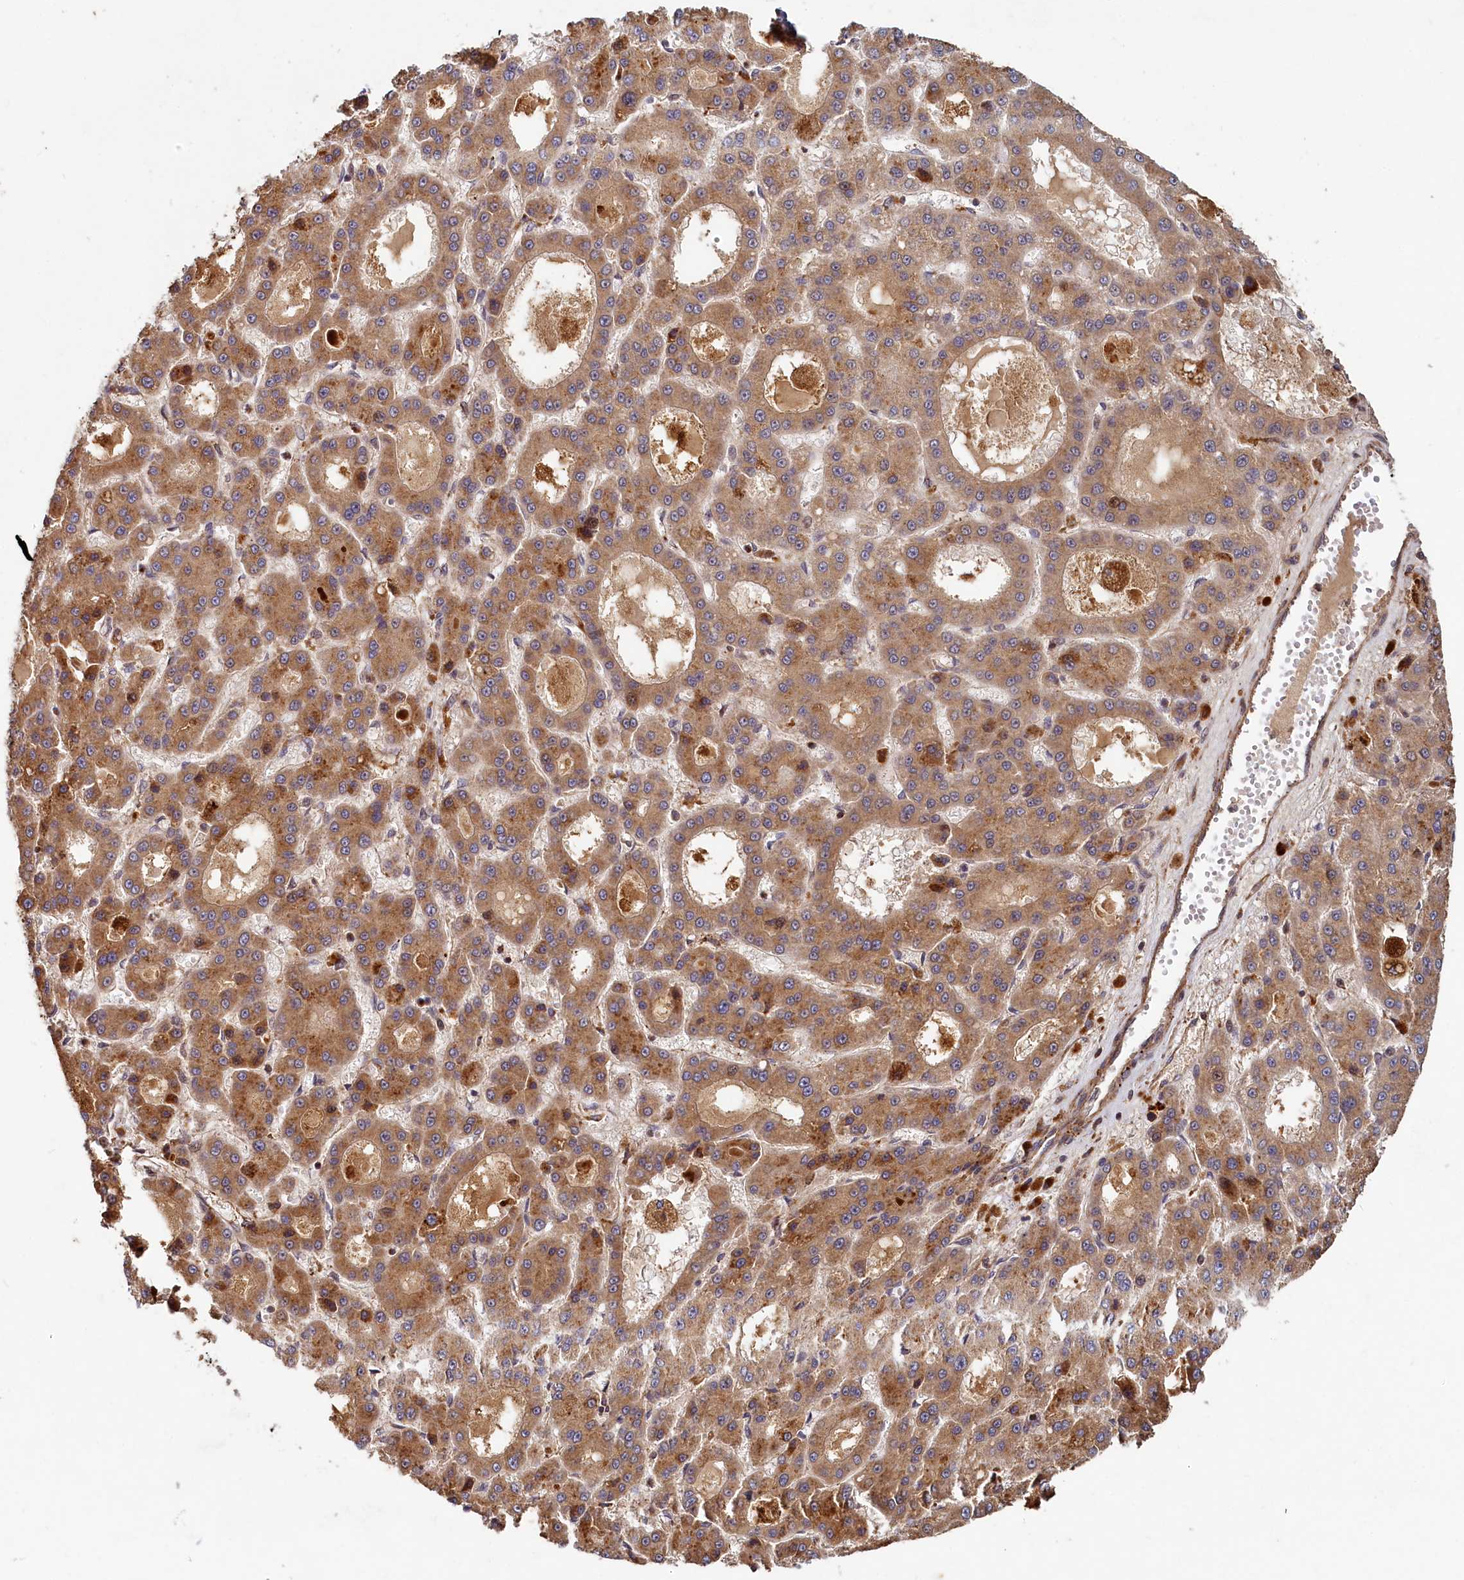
{"staining": {"intensity": "moderate", "quantity": ">75%", "location": "cytoplasmic/membranous"}, "tissue": "liver cancer", "cell_type": "Tumor cells", "image_type": "cancer", "snomed": [{"axis": "morphology", "description": "Carcinoma, Hepatocellular, NOS"}, {"axis": "topography", "description": "Liver"}], "caption": "A micrograph of liver cancer stained for a protein displays moderate cytoplasmic/membranous brown staining in tumor cells.", "gene": "TRIM23", "patient": {"sex": "male", "age": 70}}